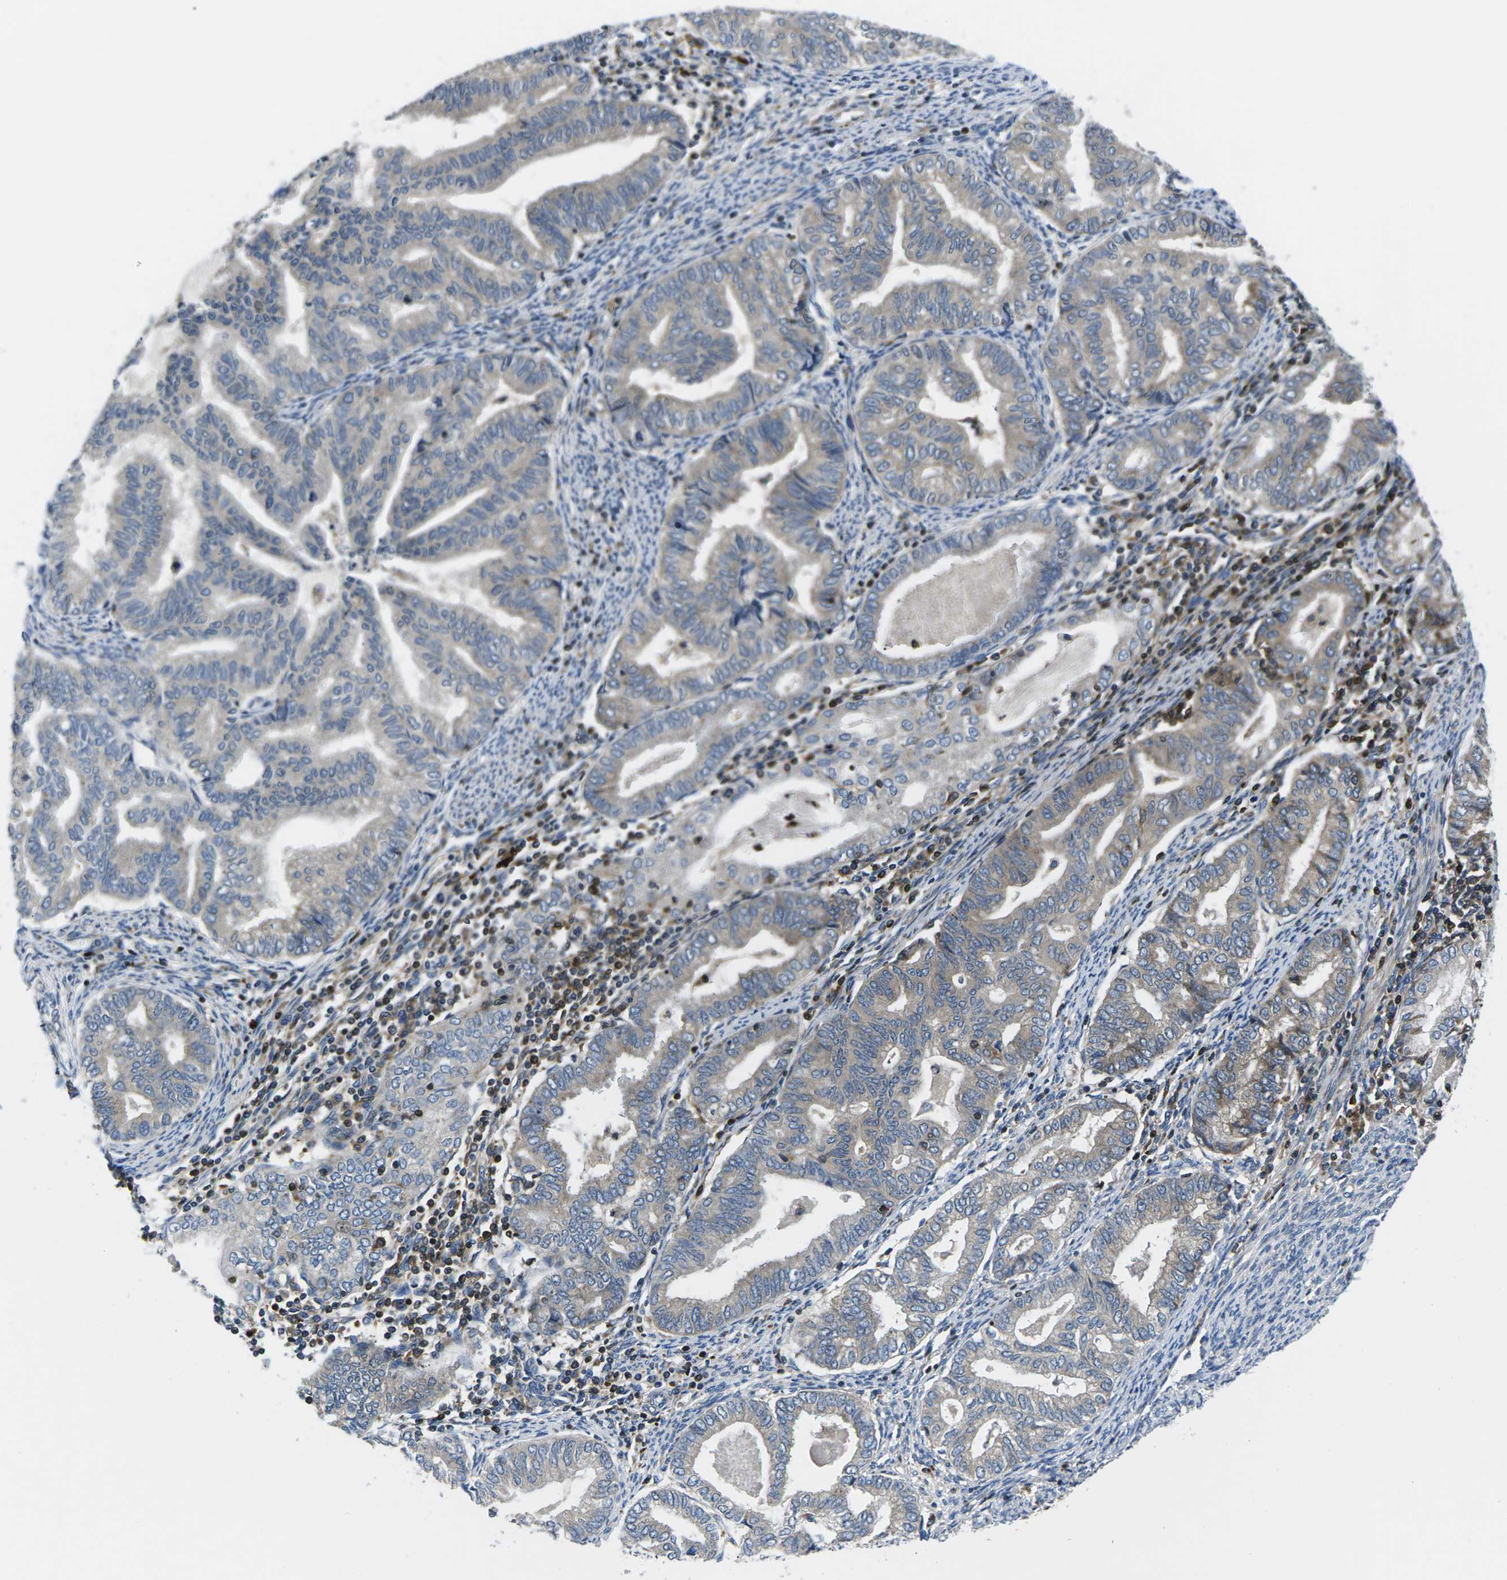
{"staining": {"intensity": "weak", "quantity": ">75%", "location": "cytoplasmic/membranous"}, "tissue": "endometrial cancer", "cell_type": "Tumor cells", "image_type": "cancer", "snomed": [{"axis": "morphology", "description": "Adenocarcinoma, NOS"}, {"axis": "topography", "description": "Endometrium"}], "caption": "Endometrial cancer (adenocarcinoma) tissue reveals weak cytoplasmic/membranous staining in approximately >75% of tumor cells, visualized by immunohistochemistry. (DAB = brown stain, brightfield microscopy at high magnification).", "gene": "PLCE1", "patient": {"sex": "female", "age": 79}}